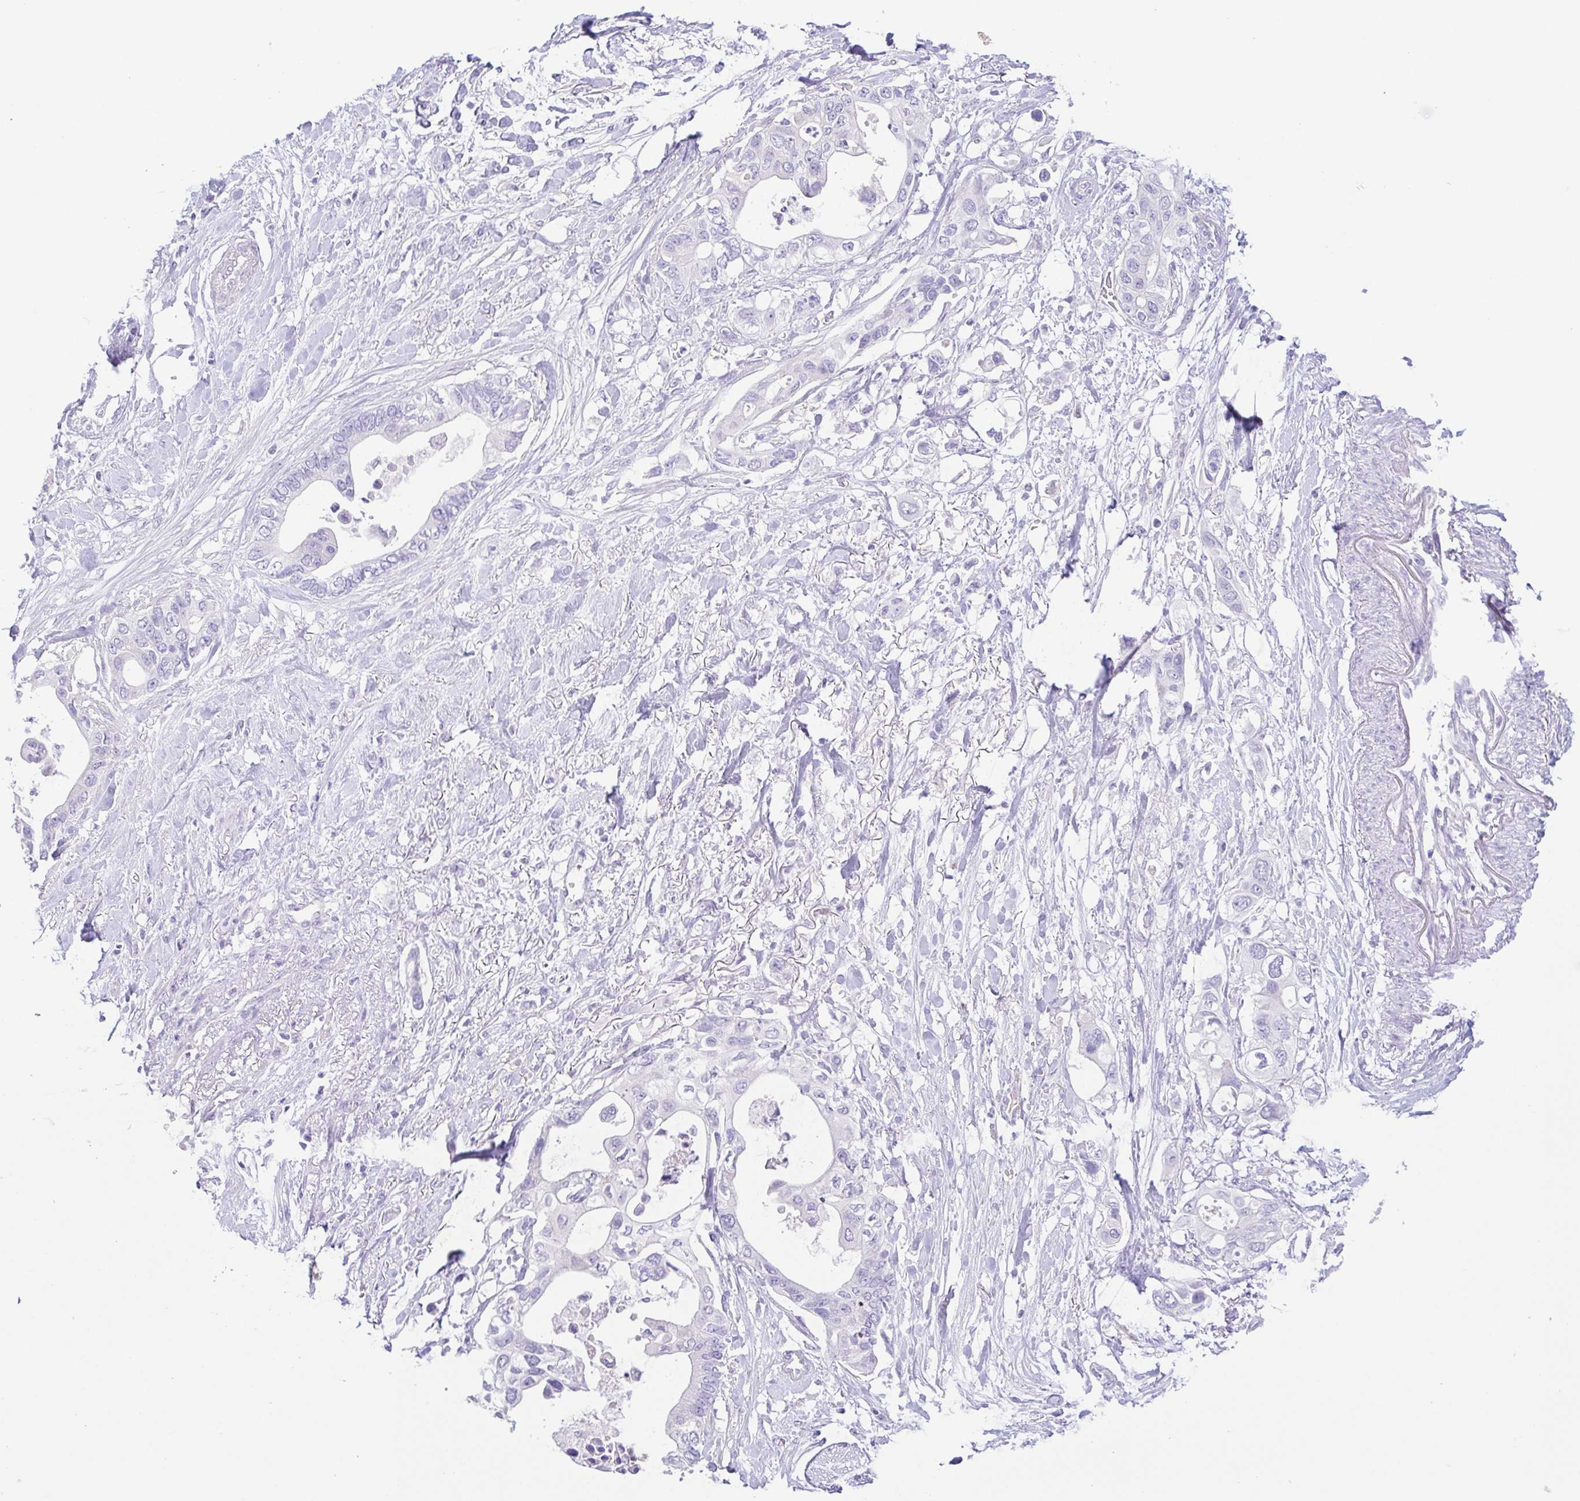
{"staining": {"intensity": "negative", "quantity": "none", "location": "none"}, "tissue": "pancreatic cancer", "cell_type": "Tumor cells", "image_type": "cancer", "snomed": [{"axis": "morphology", "description": "Adenocarcinoma, NOS"}, {"axis": "topography", "description": "Pancreas"}], "caption": "Immunohistochemical staining of human pancreatic cancer (adenocarcinoma) shows no significant expression in tumor cells.", "gene": "EPB42", "patient": {"sex": "female", "age": 63}}